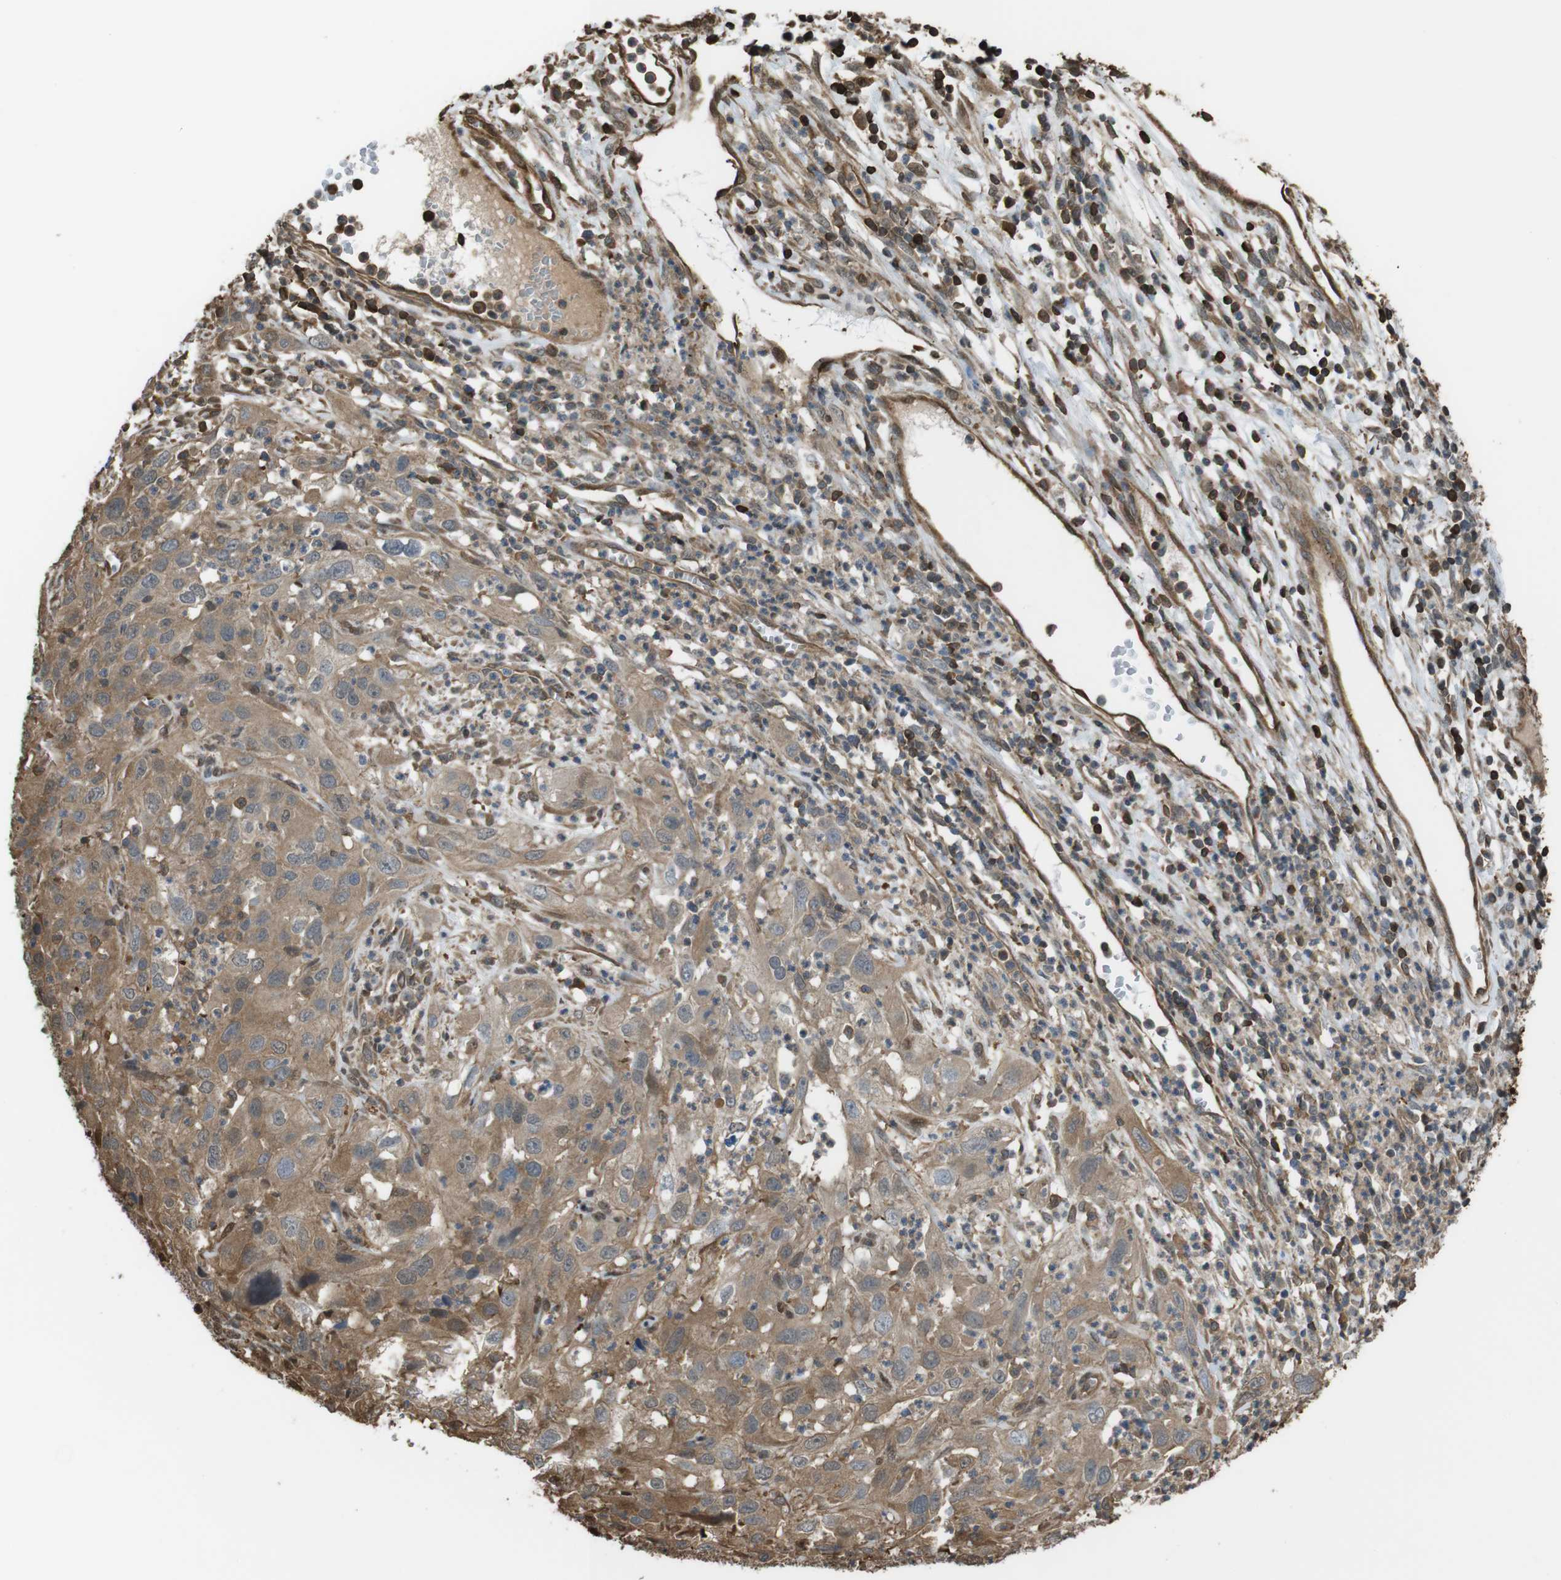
{"staining": {"intensity": "moderate", "quantity": ">75%", "location": "cytoplasmic/membranous"}, "tissue": "cervical cancer", "cell_type": "Tumor cells", "image_type": "cancer", "snomed": [{"axis": "morphology", "description": "Squamous cell carcinoma, NOS"}, {"axis": "topography", "description": "Cervix"}], "caption": "Immunohistochemical staining of human cervical squamous cell carcinoma shows medium levels of moderate cytoplasmic/membranous protein staining in approximately >75% of tumor cells.", "gene": "ARHGDIA", "patient": {"sex": "female", "age": 32}}